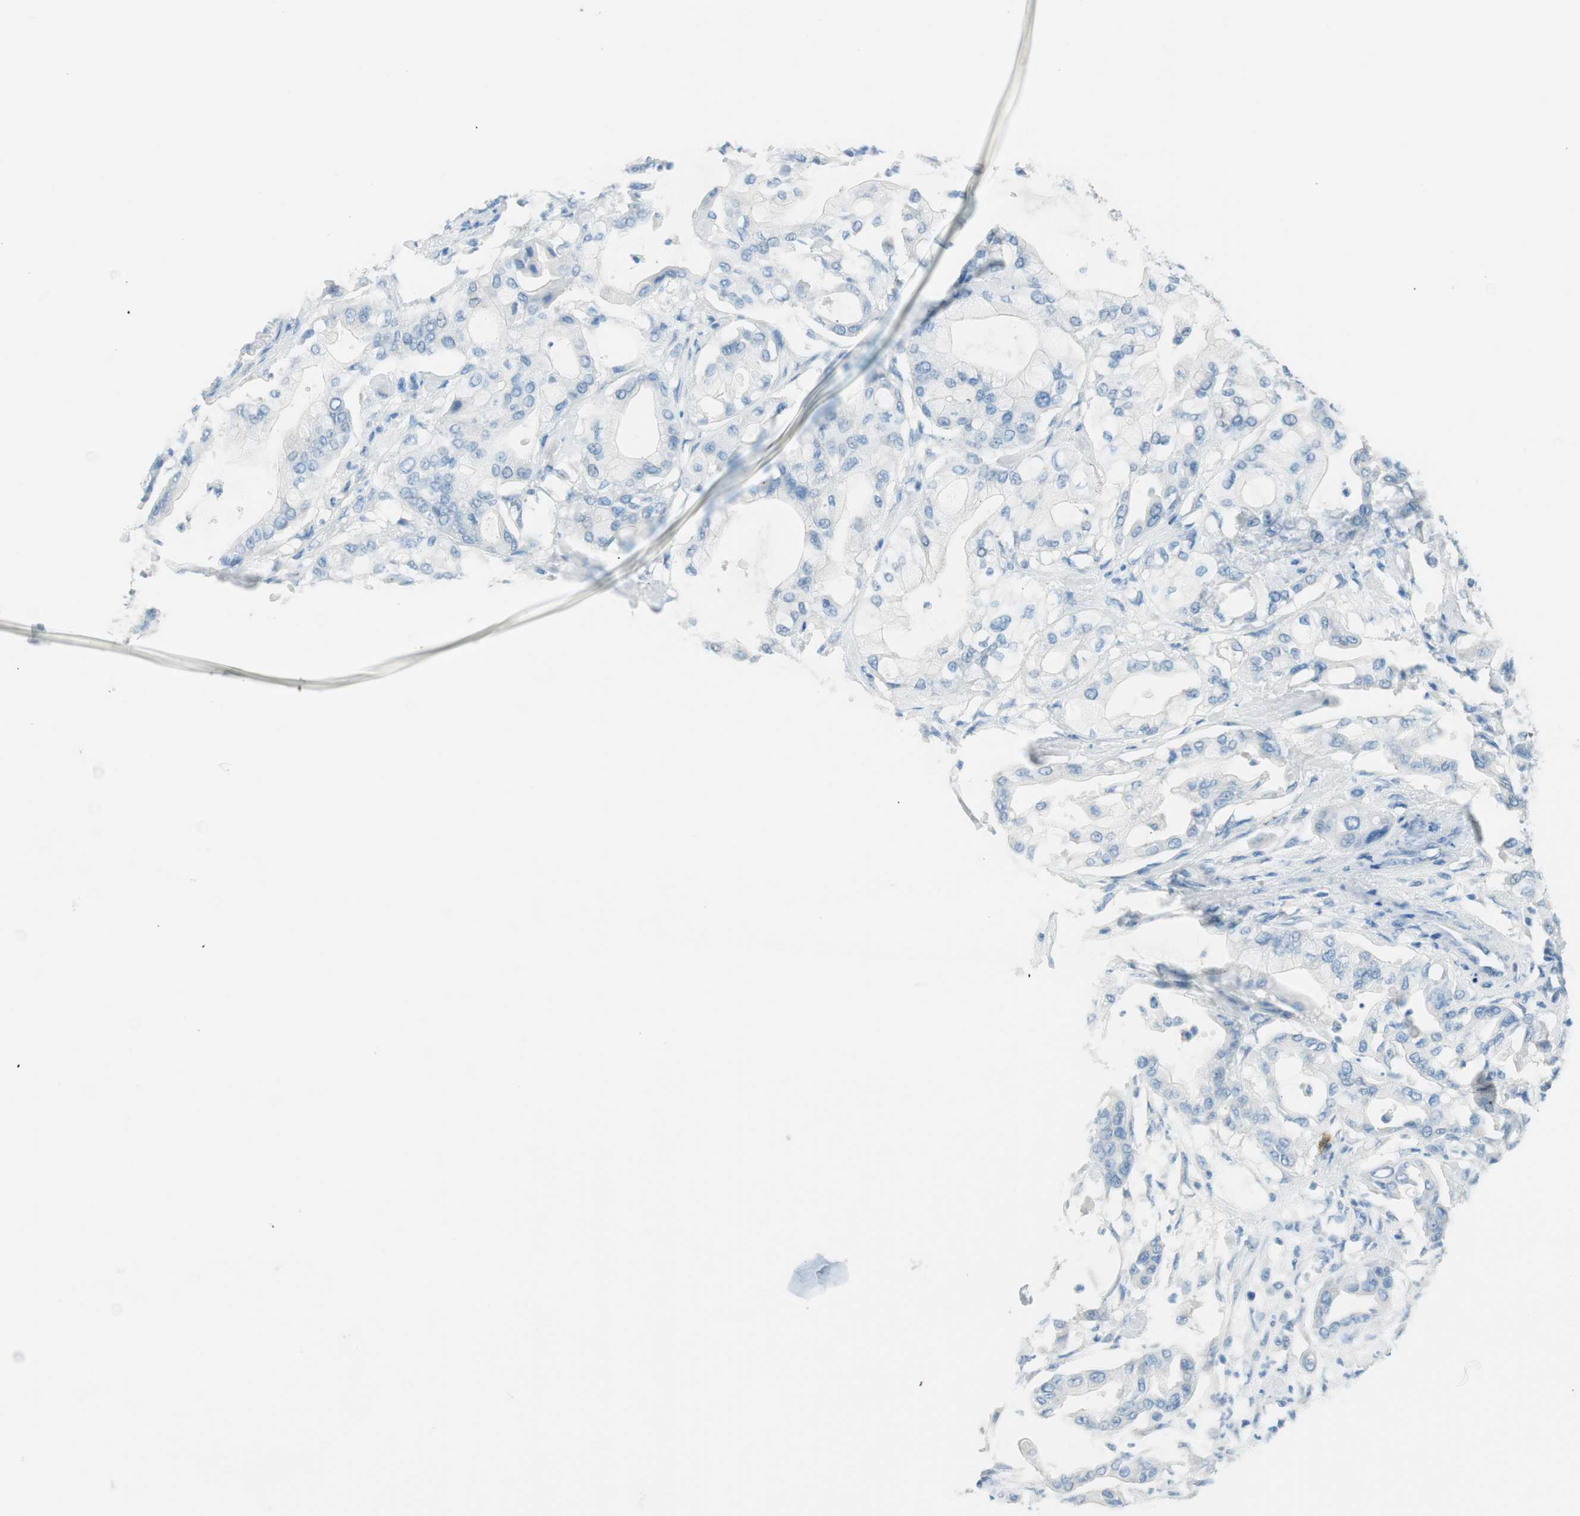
{"staining": {"intensity": "negative", "quantity": "none", "location": "none"}, "tissue": "pancreatic cancer", "cell_type": "Tumor cells", "image_type": "cancer", "snomed": [{"axis": "morphology", "description": "Adenocarcinoma, NOS"}, {"axis": "morphology", "description": "Adenocarcinoma, metastatic, NOS"}, {"axis": "topography", "description": "Lymph node"}, {"axis": "topography", "description": "Pancreas"}, {"axis": "topography", "description": "Duodenum"}], "caption": "This is an immunohistochemistry micrograph of pancreatic metastatic adenocarcinoma. There is no expression in tumor cells.", "gene": "TNFRSF13C", "patient": {"sex": "female", "age": 64}}